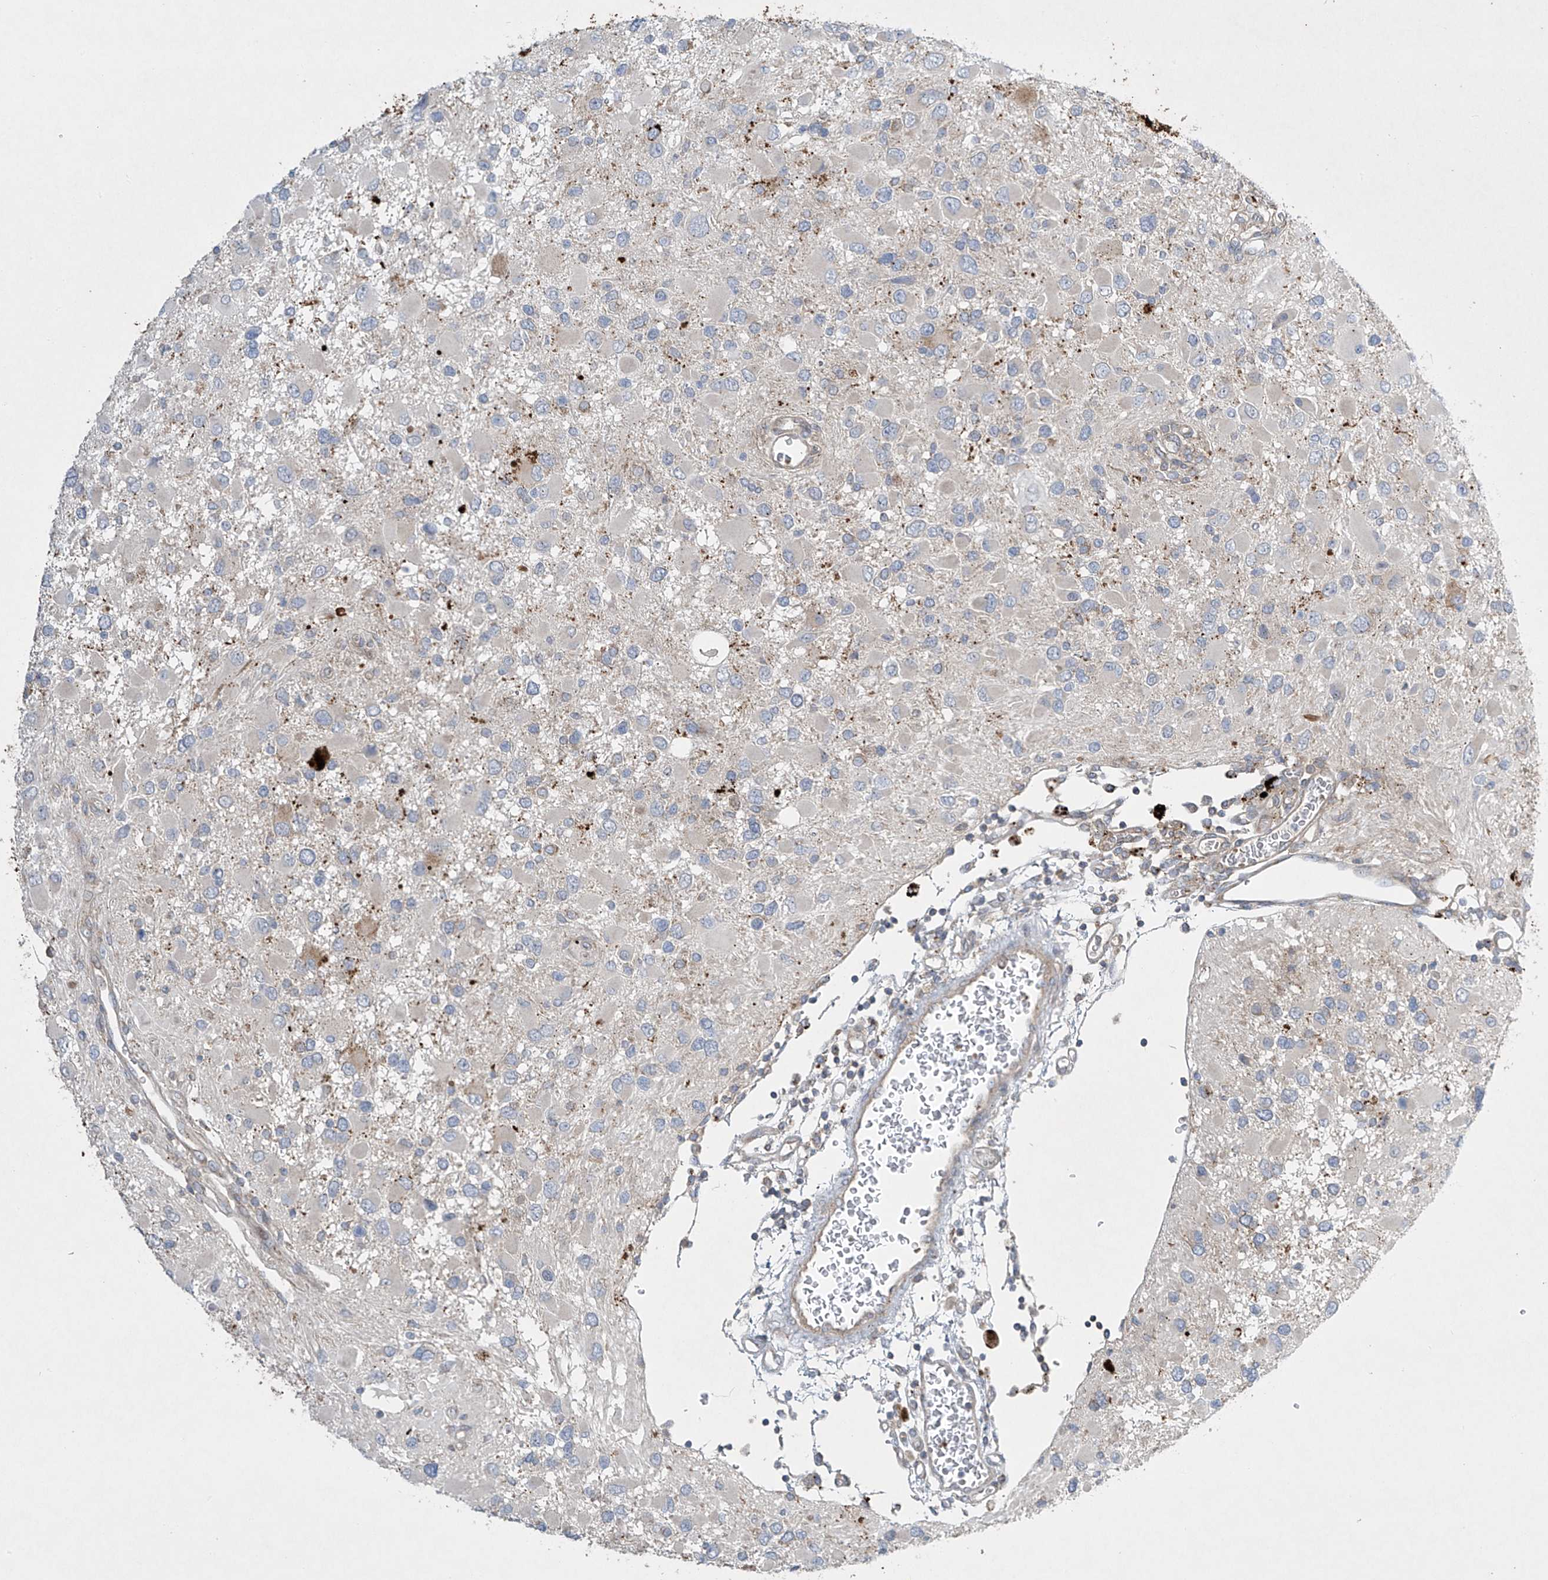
{"staining": {"intensity": "negative", "quantity": "none", "location": "none"}, "tissue": "glioma", "cell_type": "Tumor cells", "image_type": "cancer", "snomed": [{"axis": "morphology", "description": "Glioma, malignant, High grade"}, {"axis": "topography", "description": "Brain"}], "caption": "Photomicrograph shows no protein positivity in tumor cells of malignant glioma (high-grade) tissue.", "gene": "TJAP1", "patient": {"sex": "male", "age": 53}}